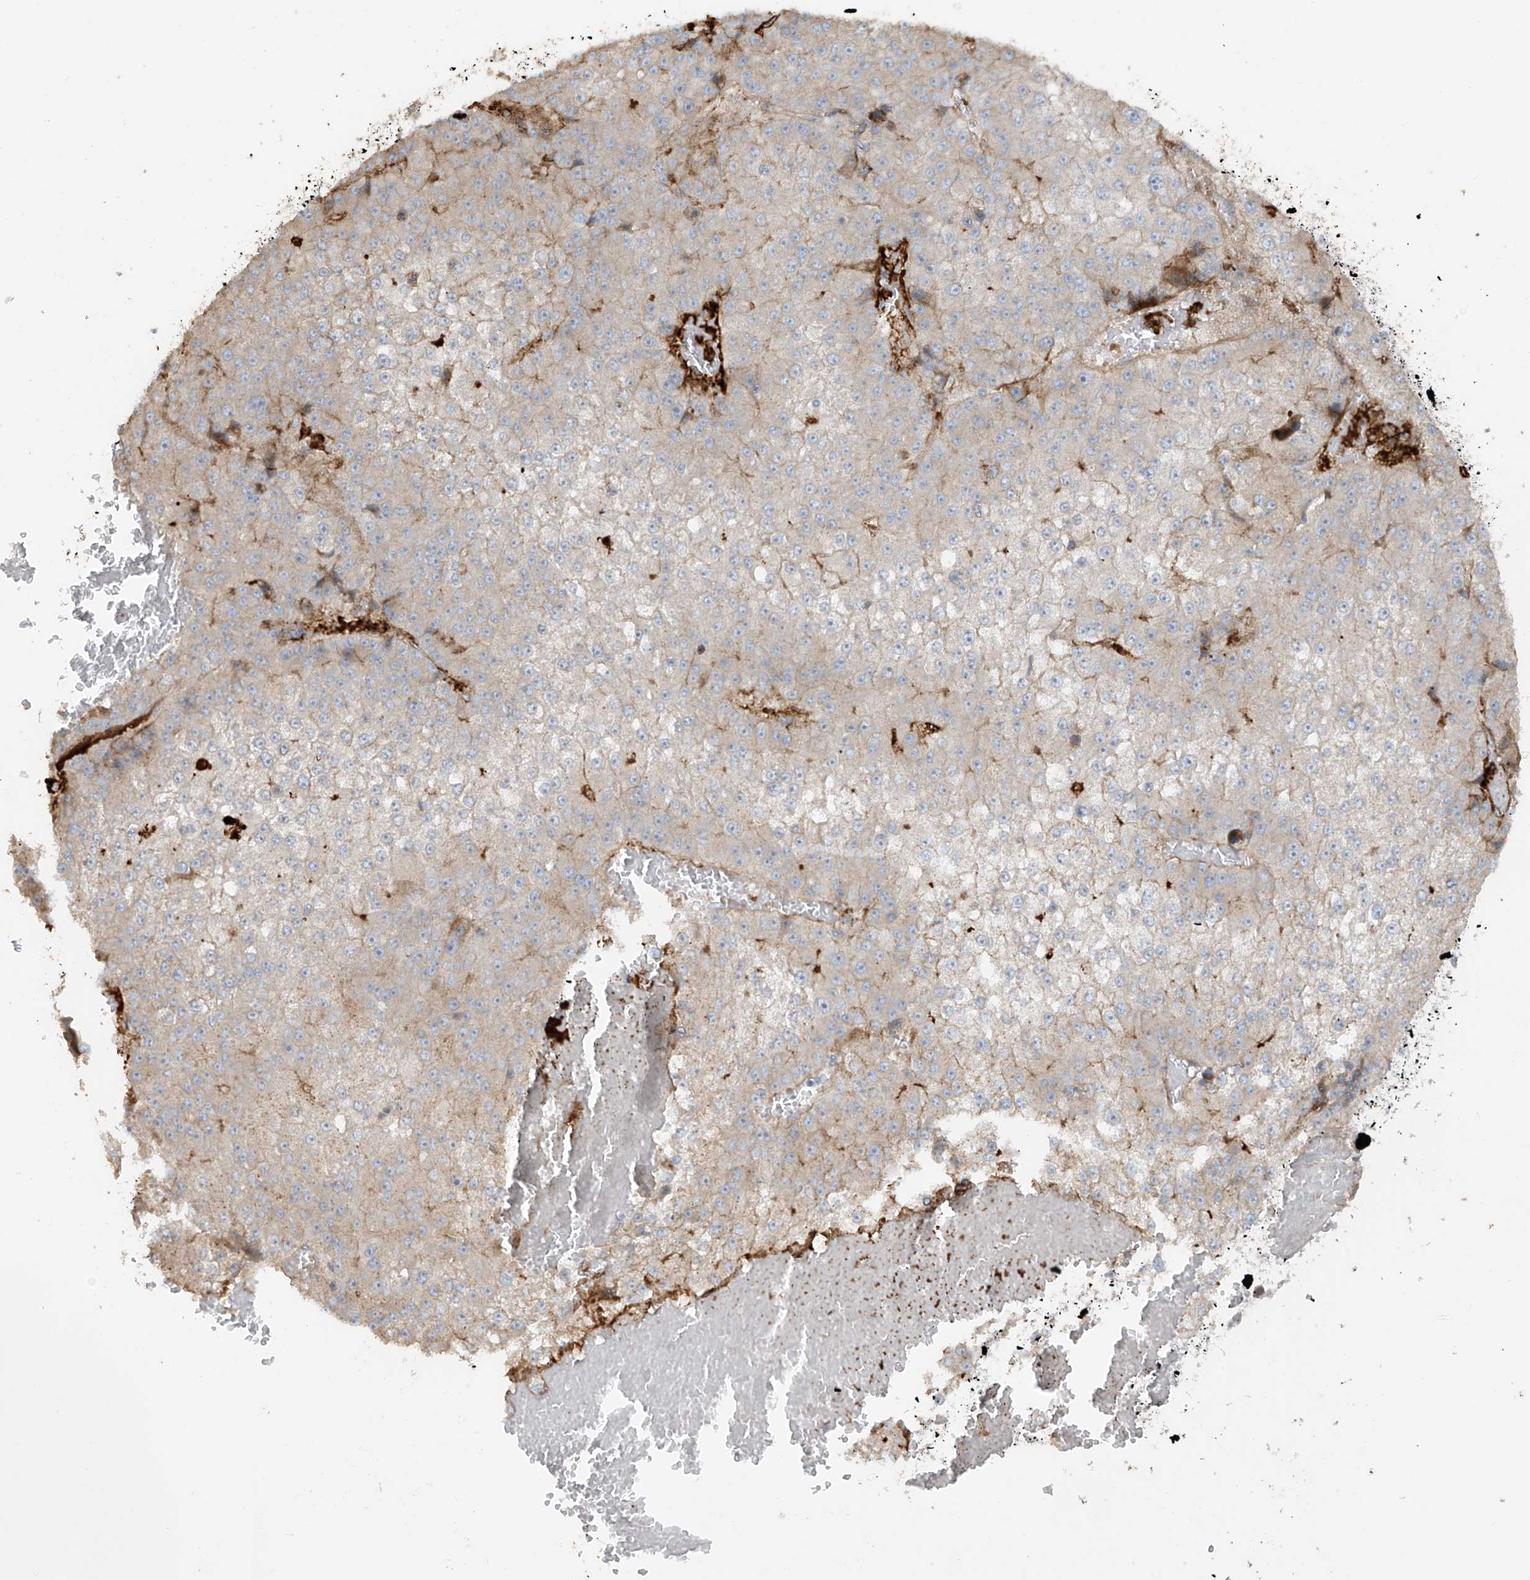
{"staining": {"intensity": "weak", "quantity": "<25%", "location": "cytoplasmic/membranous"}, "tissue": "liver cancer", "cell_type": "Tumor cells", "image_type": "cancer", "snomed": [{"axis": "morphology", "description": "Carcinoma, Hepatocellular, NOS"}, {"axis": "topography", "description": "Liver"}], "caption": "There is no significant positivity in tumor cells of hepatocellular carcinoma (liver).", "gene": "ABTB1", "patient": {"sex": "female", "age": 73}}